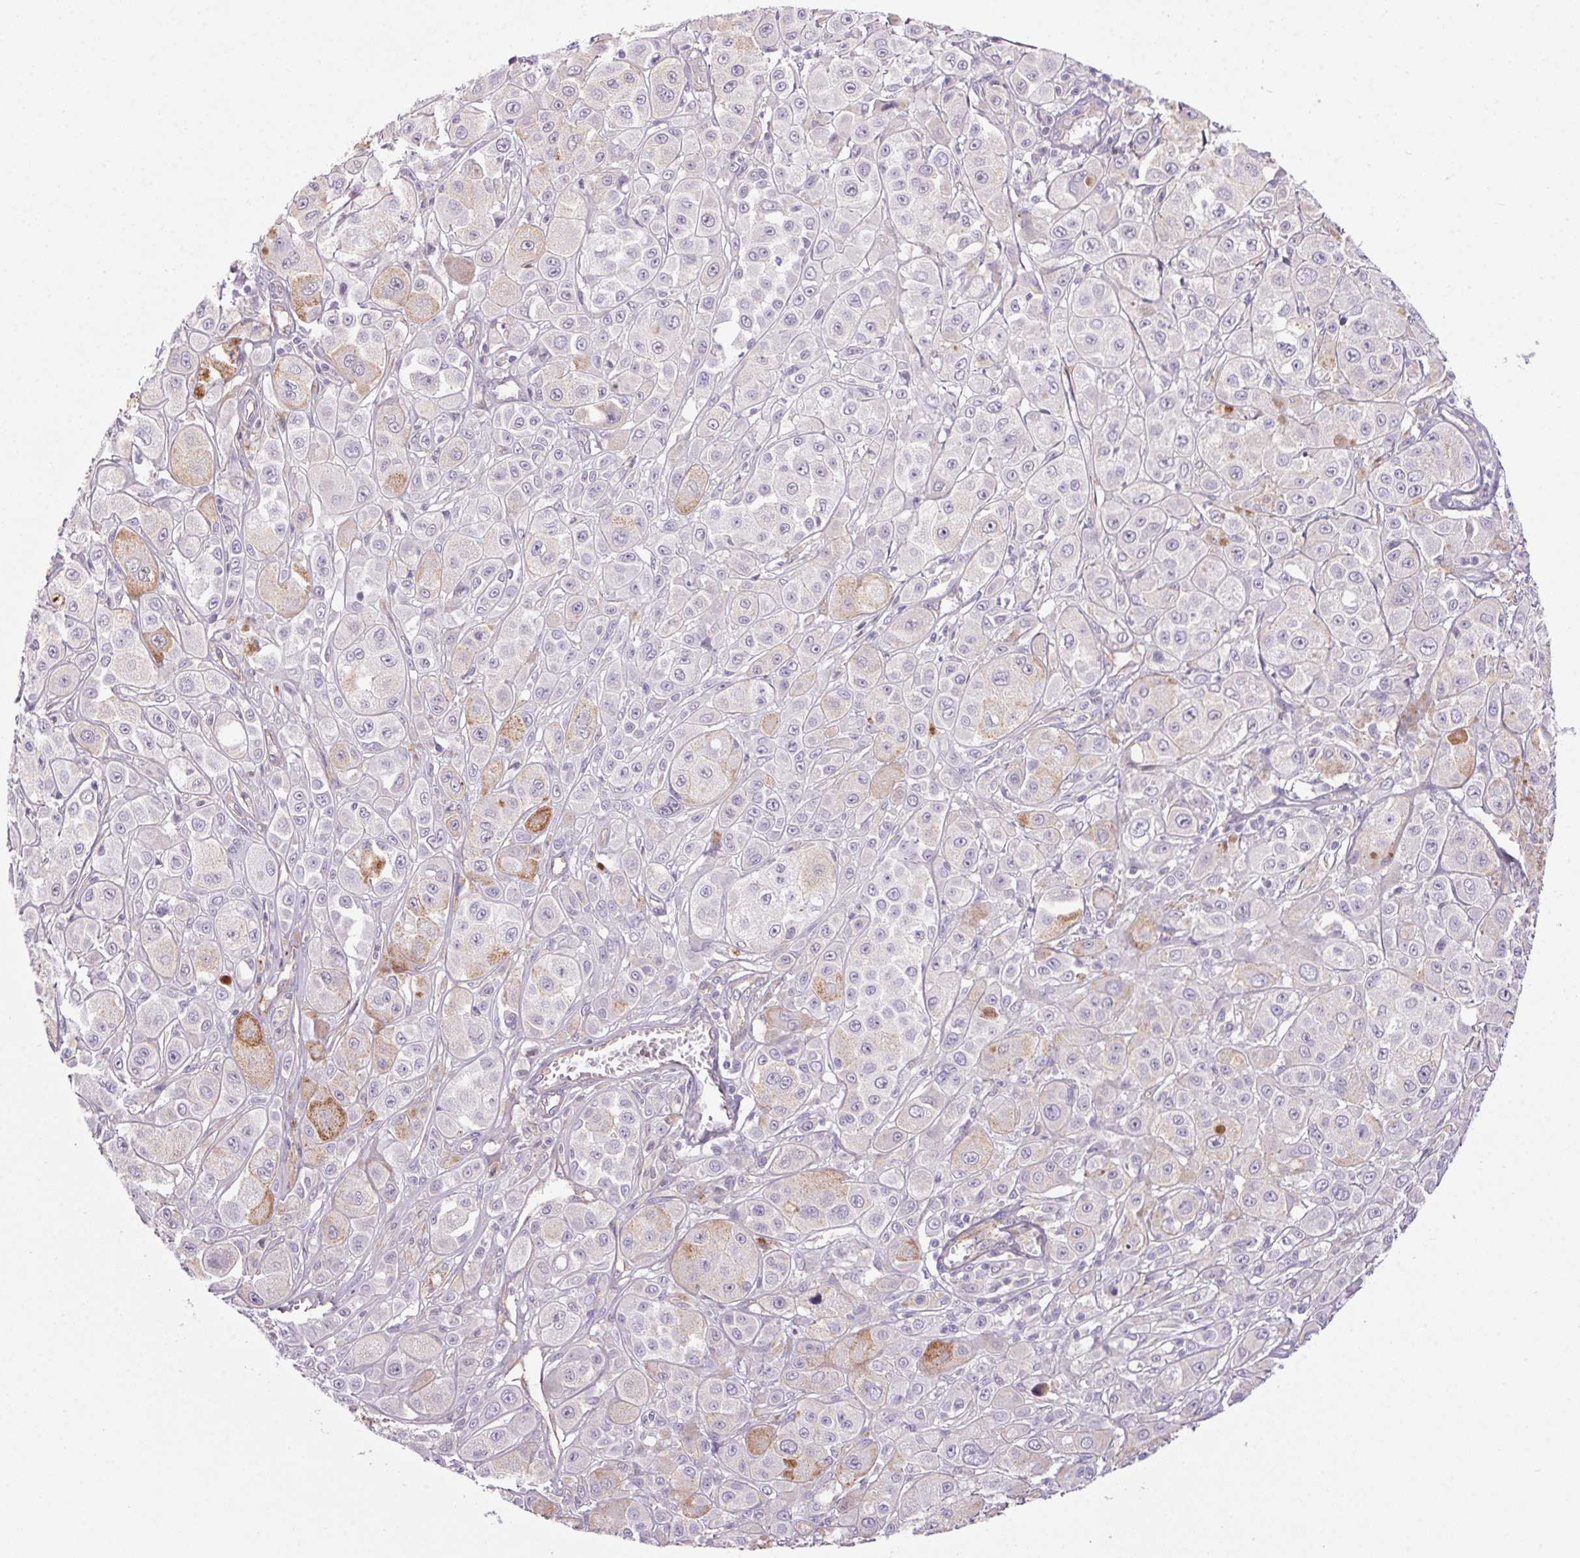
{"staining": {"intensity": "negative", "quantity": "none", "location": "none"}, "tissue": "melanoma", "cell_type": "Tumor cells", "image_type": "cancer", "snomed": [{"axis": "morphology", "description": "Malignant melanoma, NOS"}, {"axis": "topography", "description": "Skin"}], "caption": "Tumor cells show no significant protein expression in malignant melanoma.", "gene": "APOC4", "patient": {"sex": "male", "age": 67}}